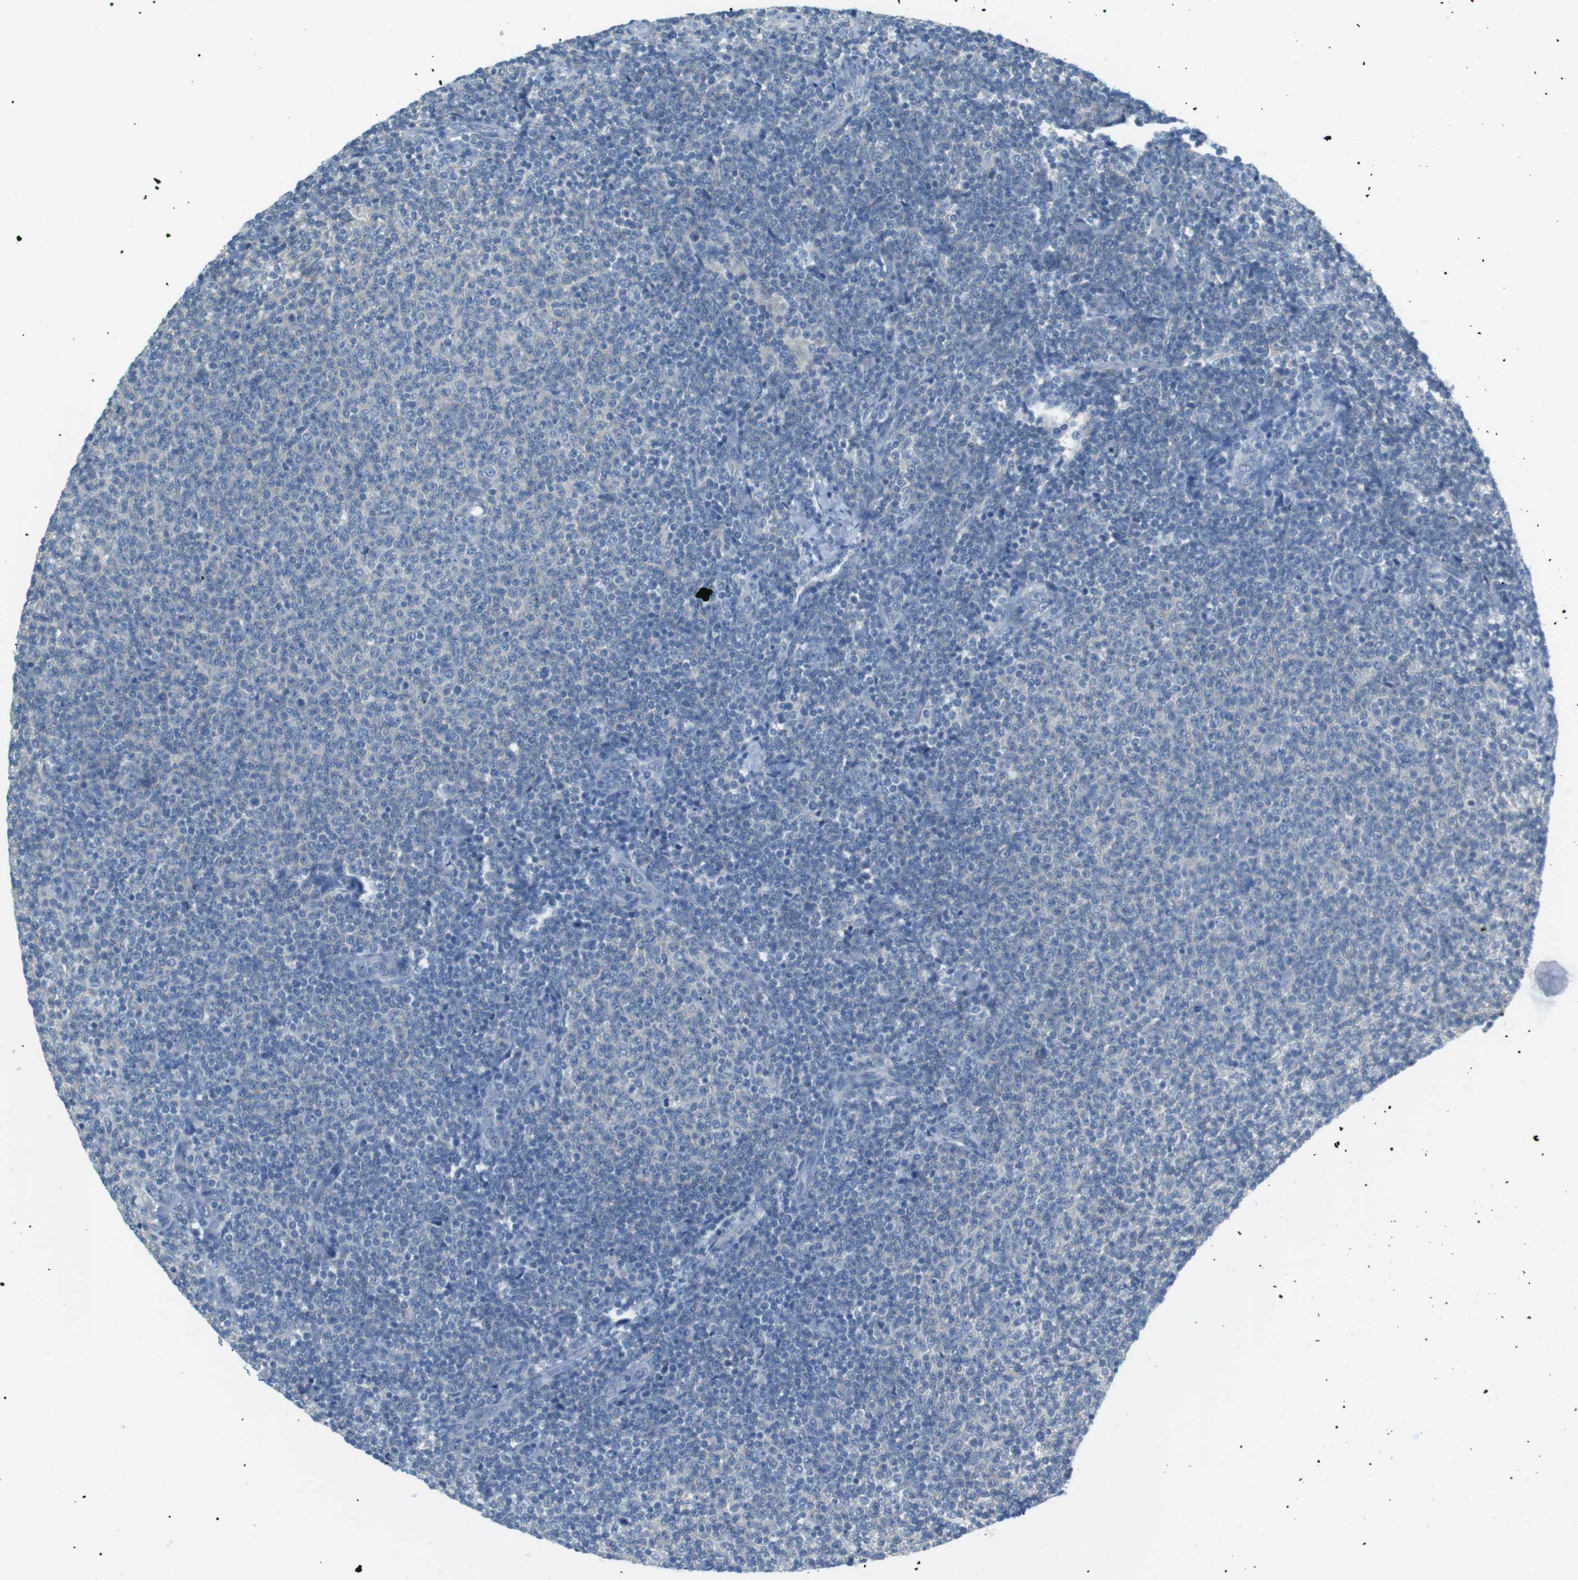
{"staining": {"intensity": "negative", "quantity": "none", "location": "none"}, "tissue": "lymphoma", "cell_type": "Tumor cells", "image_type": "cancer", "snomed": [{"axis": "morphology", "description": "Malignant lymphoma, non-Hodgkin's type, Low grade"}, {"axis": "topography", "description": "Lymph node"}], "caption": "The image displays no staining of tumor cells in lymphoma.", "gene": "CDH26", "patient": {"sex": "male", "age": 66}}